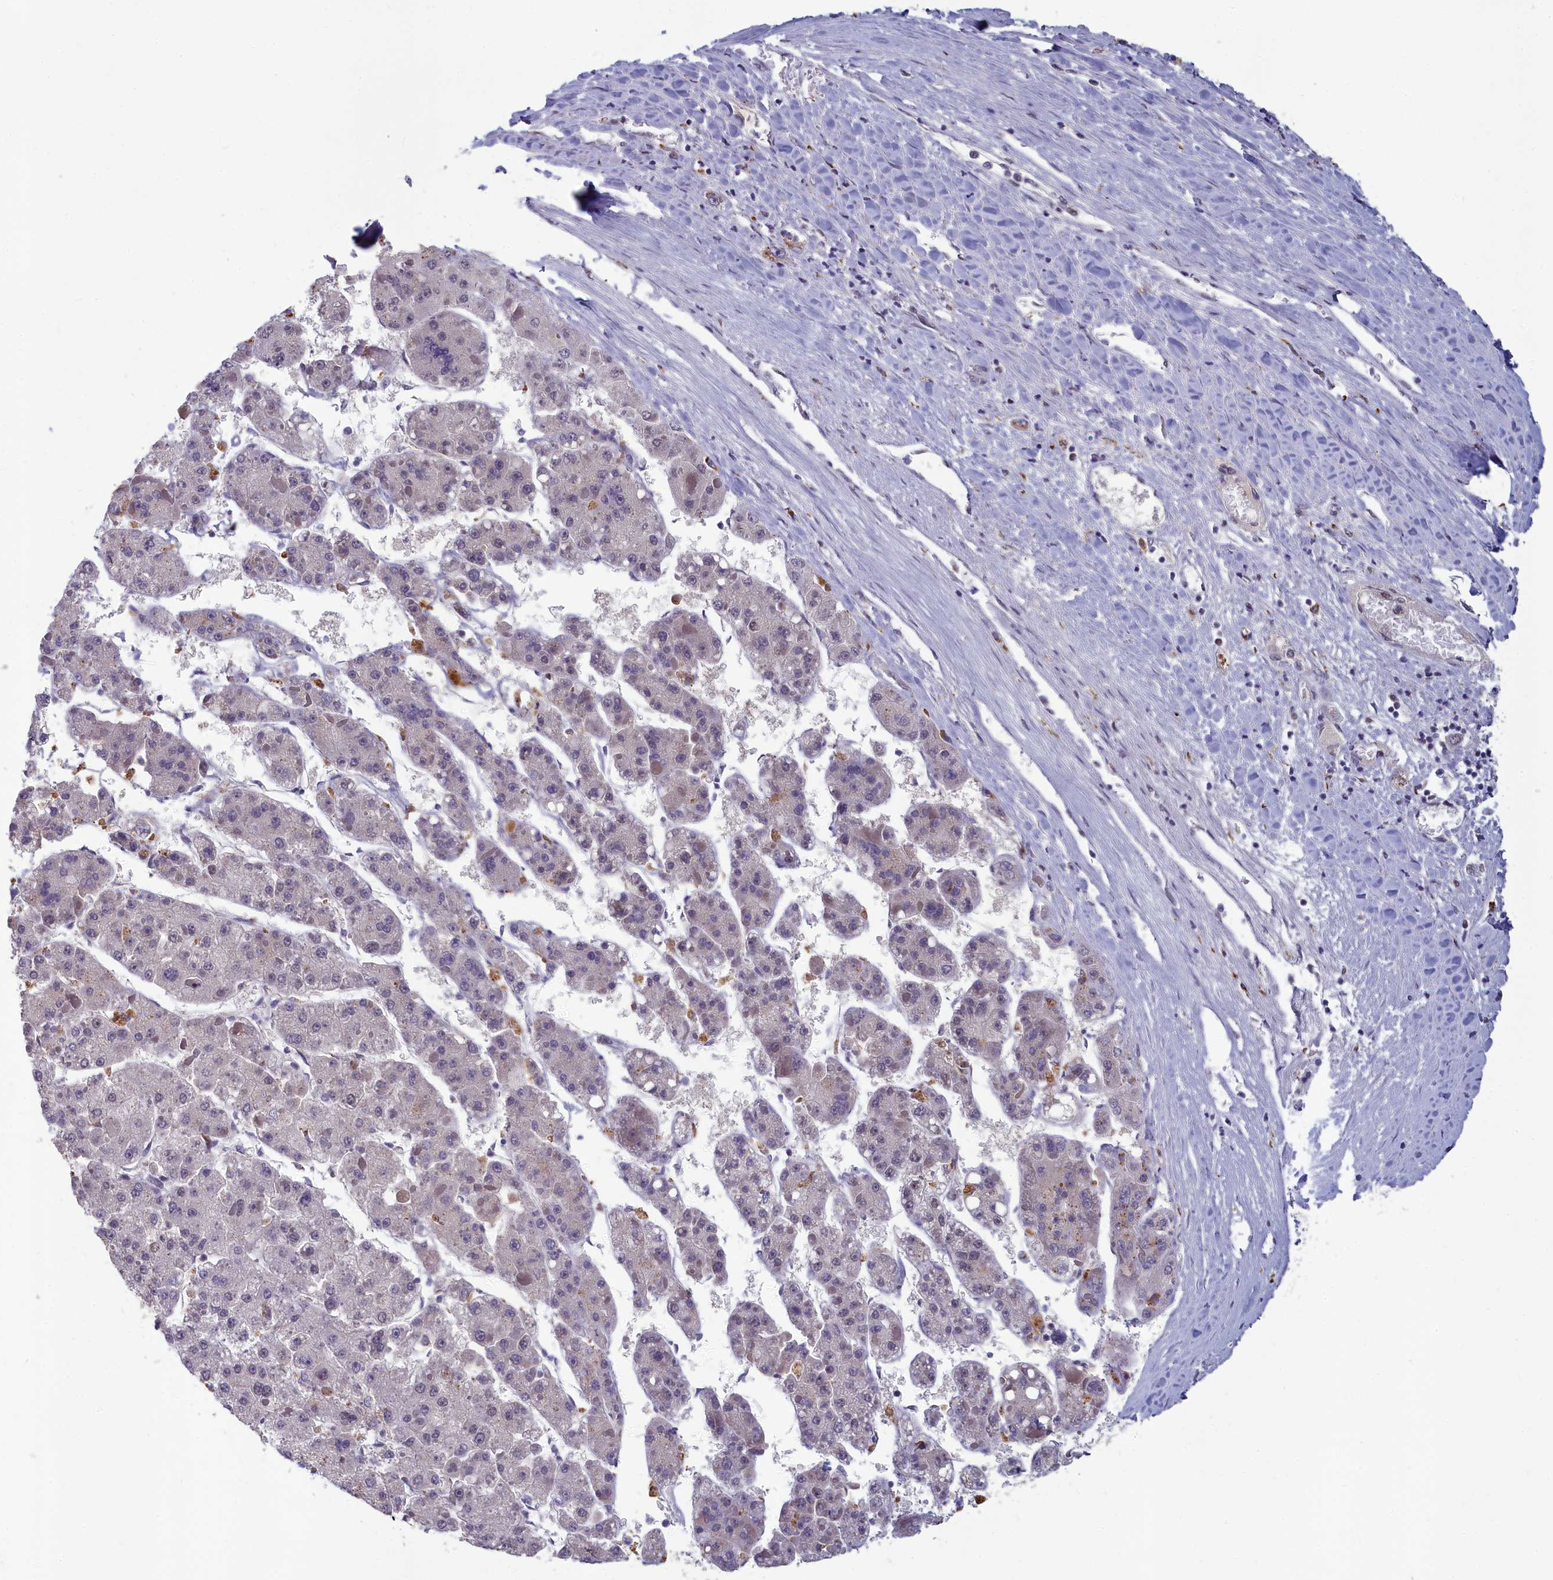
{"staining": {"intensity": "negative", "quantity": "none", "location": "none"}, "tissue": "liver cancer", "cell_type": "Tumor cells", "image_type": "cancer", "snomed": [{"axis": "morphology", "description": "Carcinoma, Hepatocellular, NOS"}, {"axis": "topography", "description": "Liver"}], "caption": "Immunohistochemistry (IHC) of liver hepatocellular carcinoma exhibits no positivity in tumor cells.", "gene": "MT-CO3", "patient": {"sex": "female", "age": 73}}